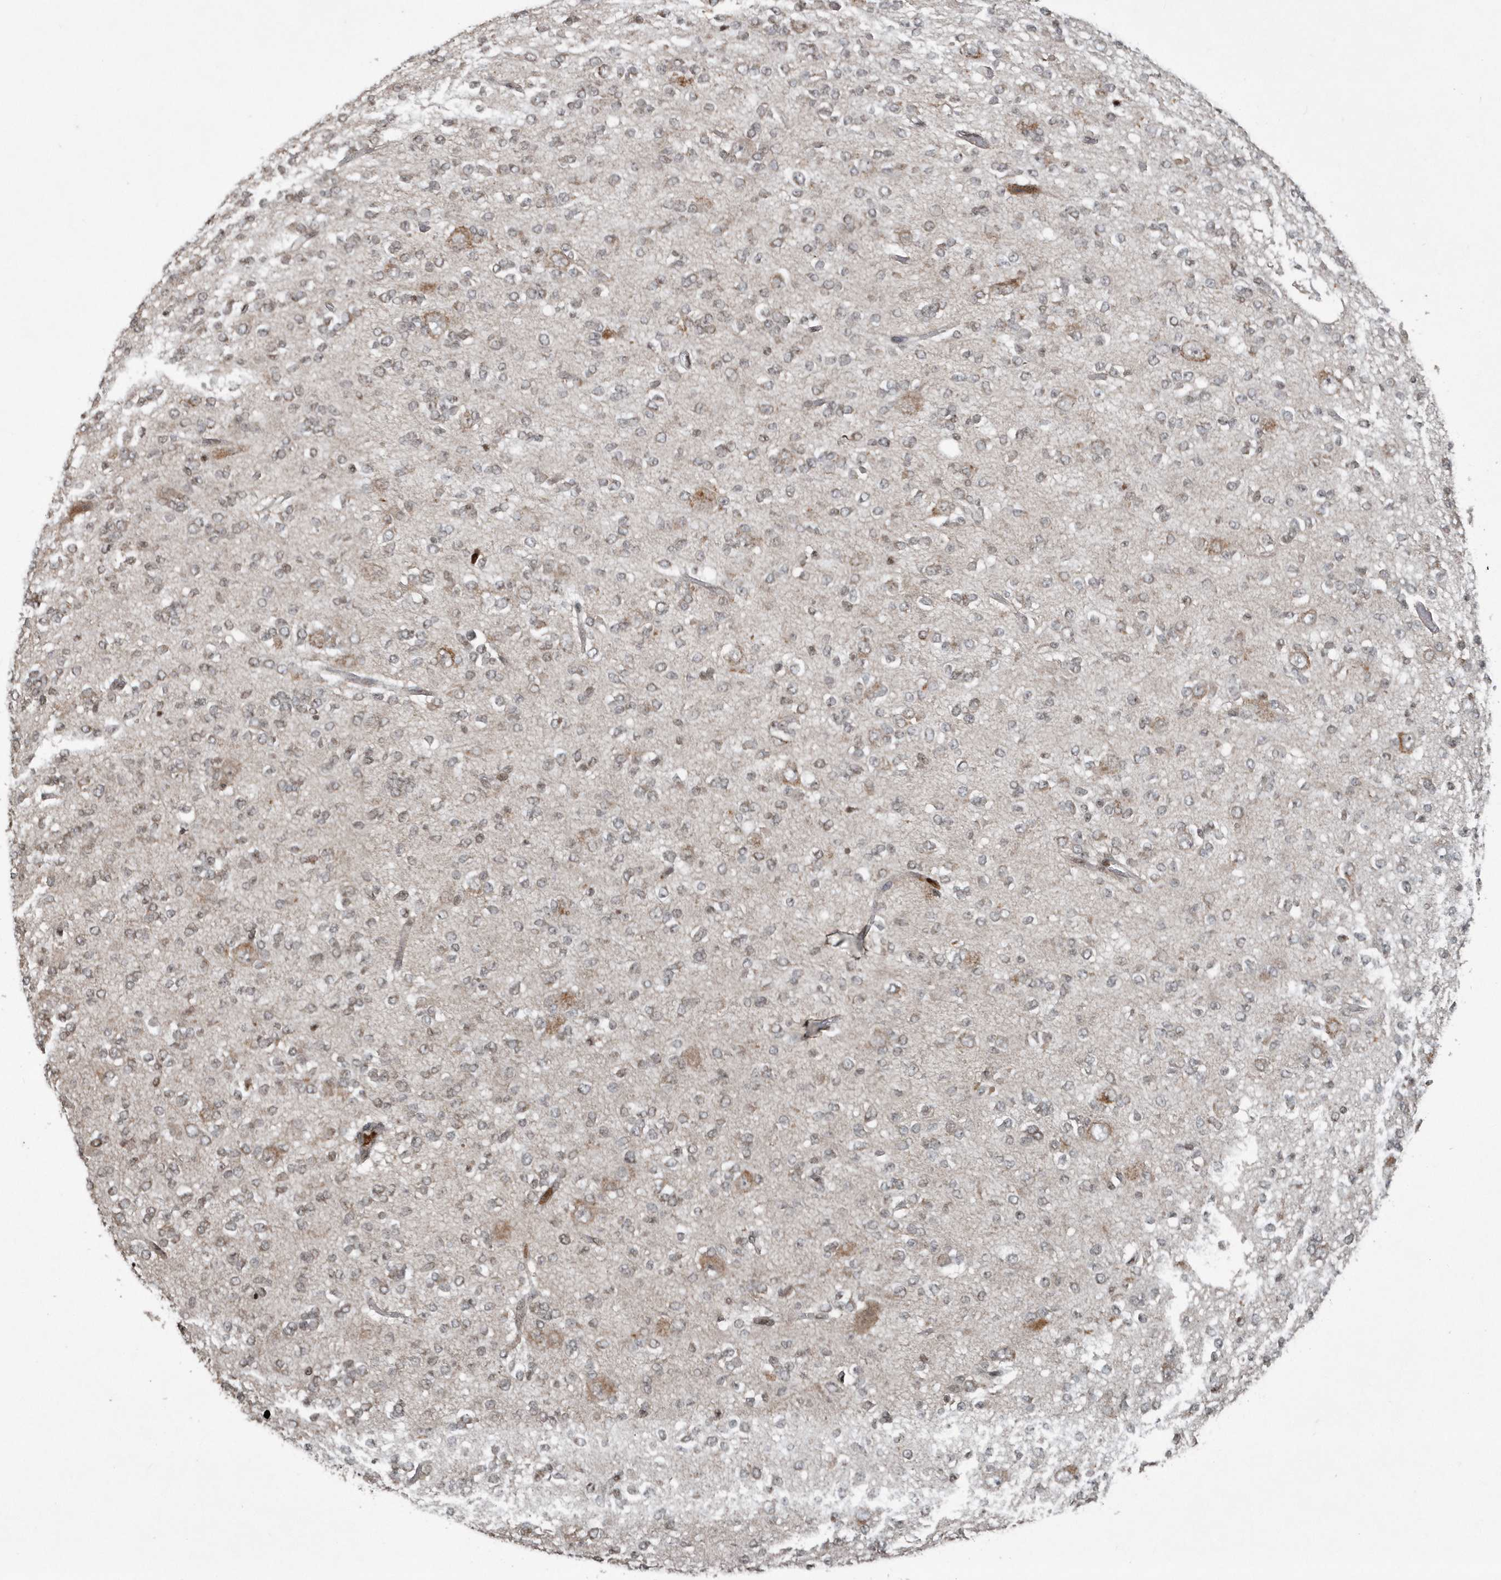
{"staining": {"intensity": "negative", "quantity": "none", "location": "none"}, "tissue": "glioma", "cell_type": "Tumor cells", "image_type": "cancer", "snomed": [{"axis": "morphology", "description": "Glioma, malignant, Low grade"}, {"axis": "topography", "description": "Brain"}], "caption": "Human low-grade glioma (malignant) stained for a protein using immunohistochemistry (IHC) demonstrates no positivity in tumor cells.", "gene": "EIF2B1", "patient": {"sex": "male", "age": 38}}